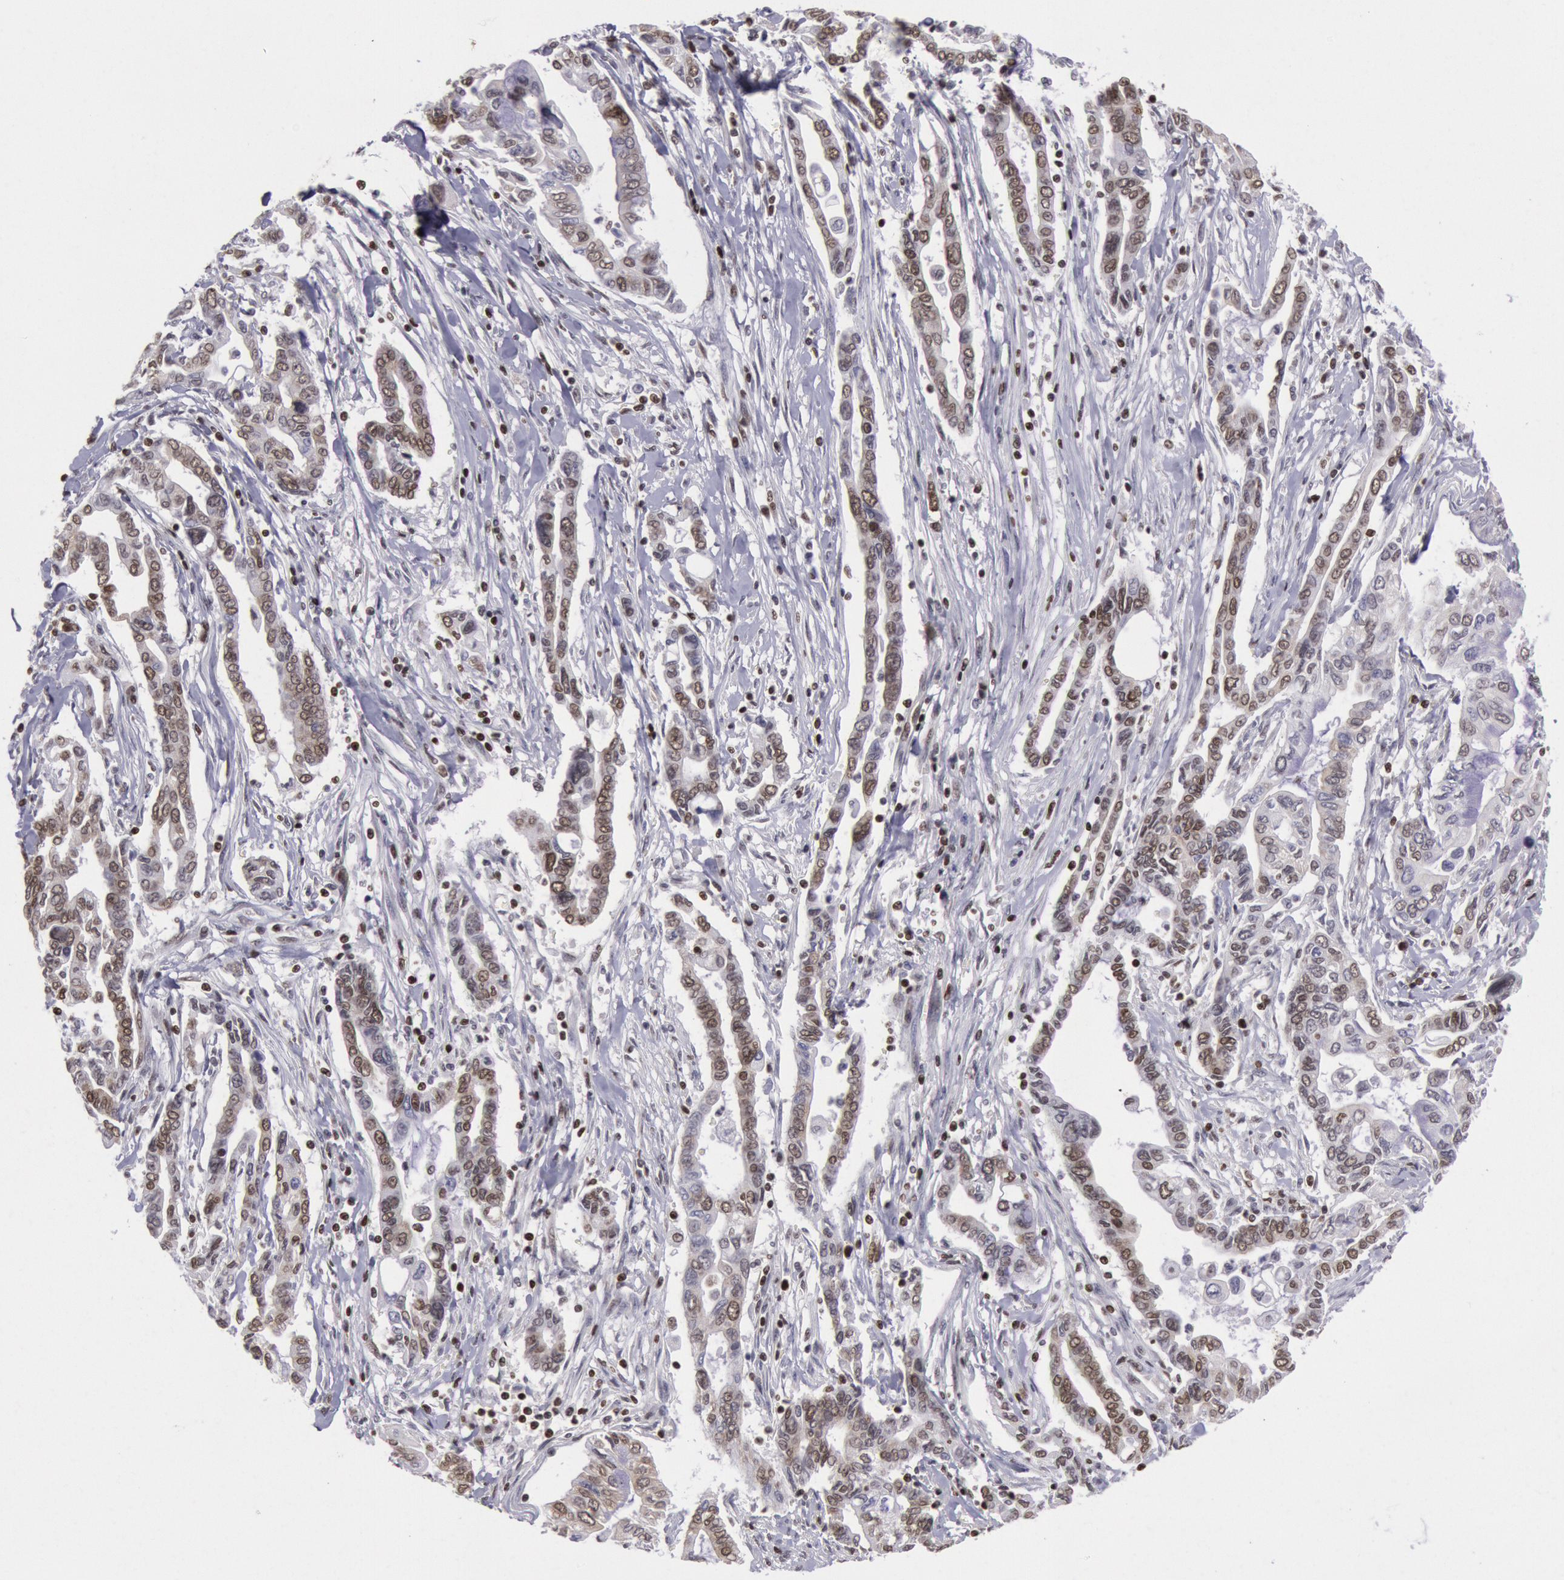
{"staining": {"intensity": "moderate", "quantity": ">75%", "location": "nuclear"}, "tissue": "pancreatic cancer", "cell_type": "Tumor cells", "image_type": "cancer", "snomed": [{"axis": "morphology", "description": "Adenocarcinoma, NOS"}, {"axis": "topography", "description": "Pancreas"}], "caption": "Immunohistochemical staining of human adenocarcinoma (pancreatic) exhibits medium levels of moderate nuclear staining in approximately >75% of tumor cells.", "gene": "NKAP", "patient": {"sex": "female", "age": 57}}